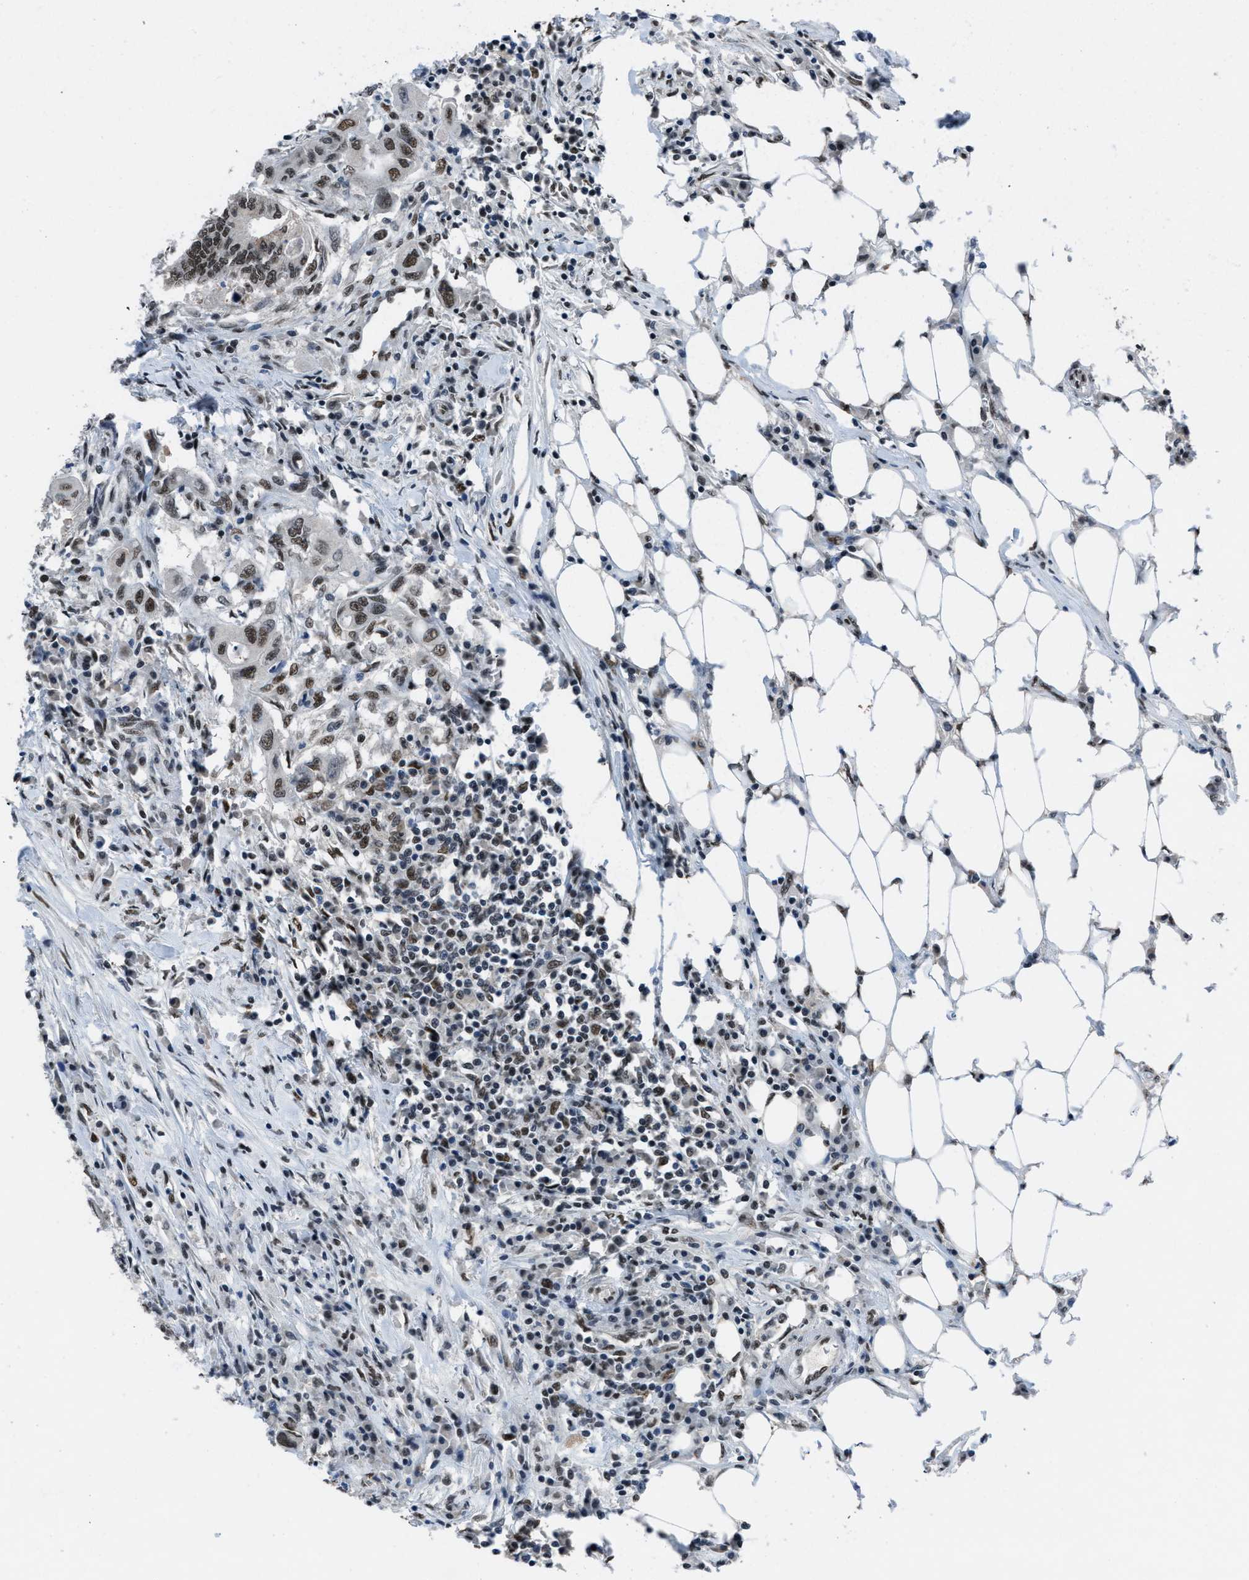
{"staining": {"intensity": "moderate", "quantity": ">75%", "location": "nuclear"}, "tissue": "colorectal cancer", "cell_type": "Tumor cells", "image_type": "cancer", "snomed": [{"axis": "morphology", "description": "Adenocarcinoma, NOS"}, {"axis": "topography", "description": "Colon"}], "caption": "This photomicrograph shows colorectal cancer stained with IHC to label a protein in brown. The nuclear of tumor cells show moderate positivity for the protein. Nuclei are counter-stained blue.", "gene": "GATAD2B", "patient": {"sex": "male", "age": 71}}